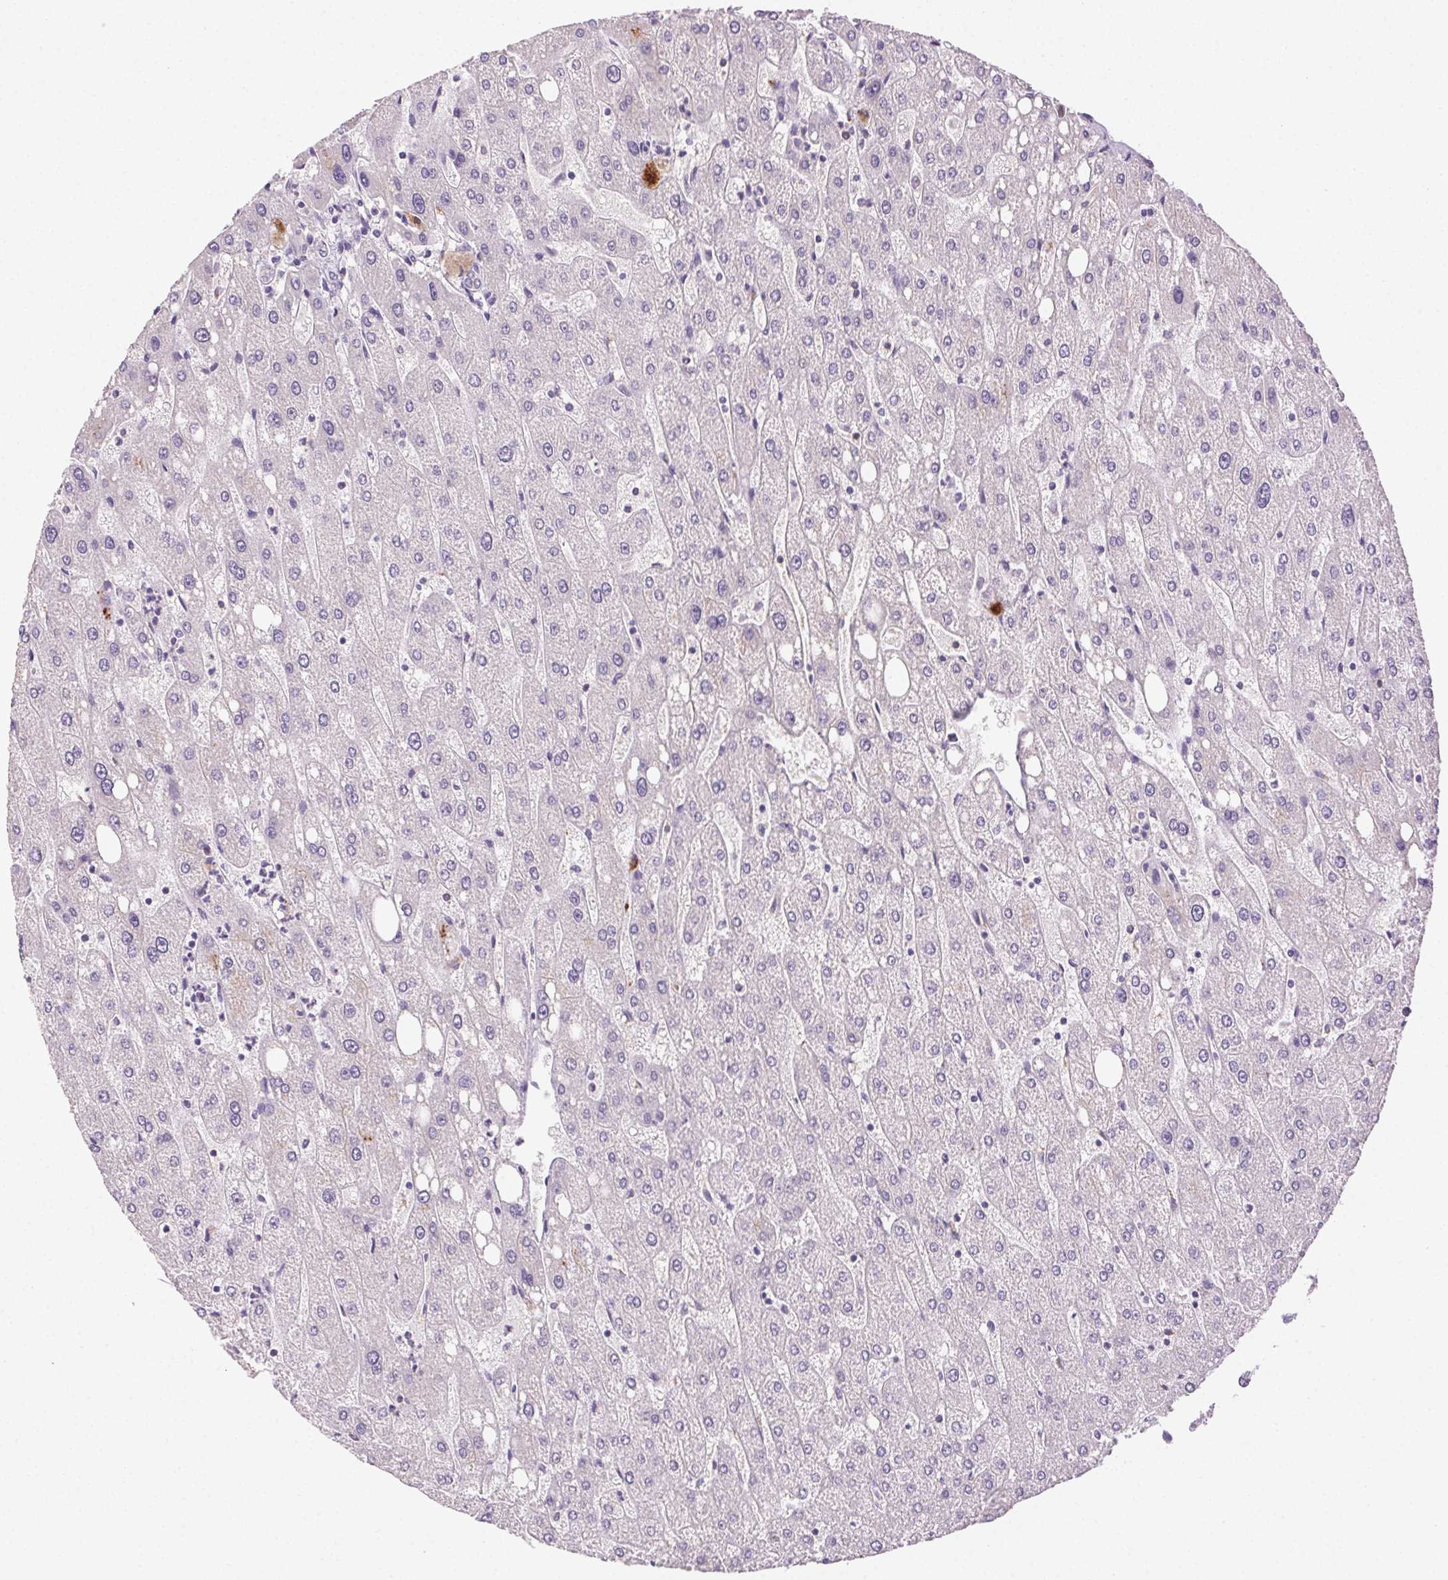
{"staining": {"intensity": "negative", "quantity": "none", "location": "none"}, "tissue": "liver", "cell_type": "Cholangiocytes", "image_type": "normal", "snomed": [{"axis": "morphology", "description": "Normal tissue, NOS"}, {"axis": "topography", "description": "Liver"}], "caption": "The histopathology image exhibits no staining of cholangiocytes in unremarkable liver.", "gene": "AKAP5", "patient": {"sex": "male", "age": 67}}